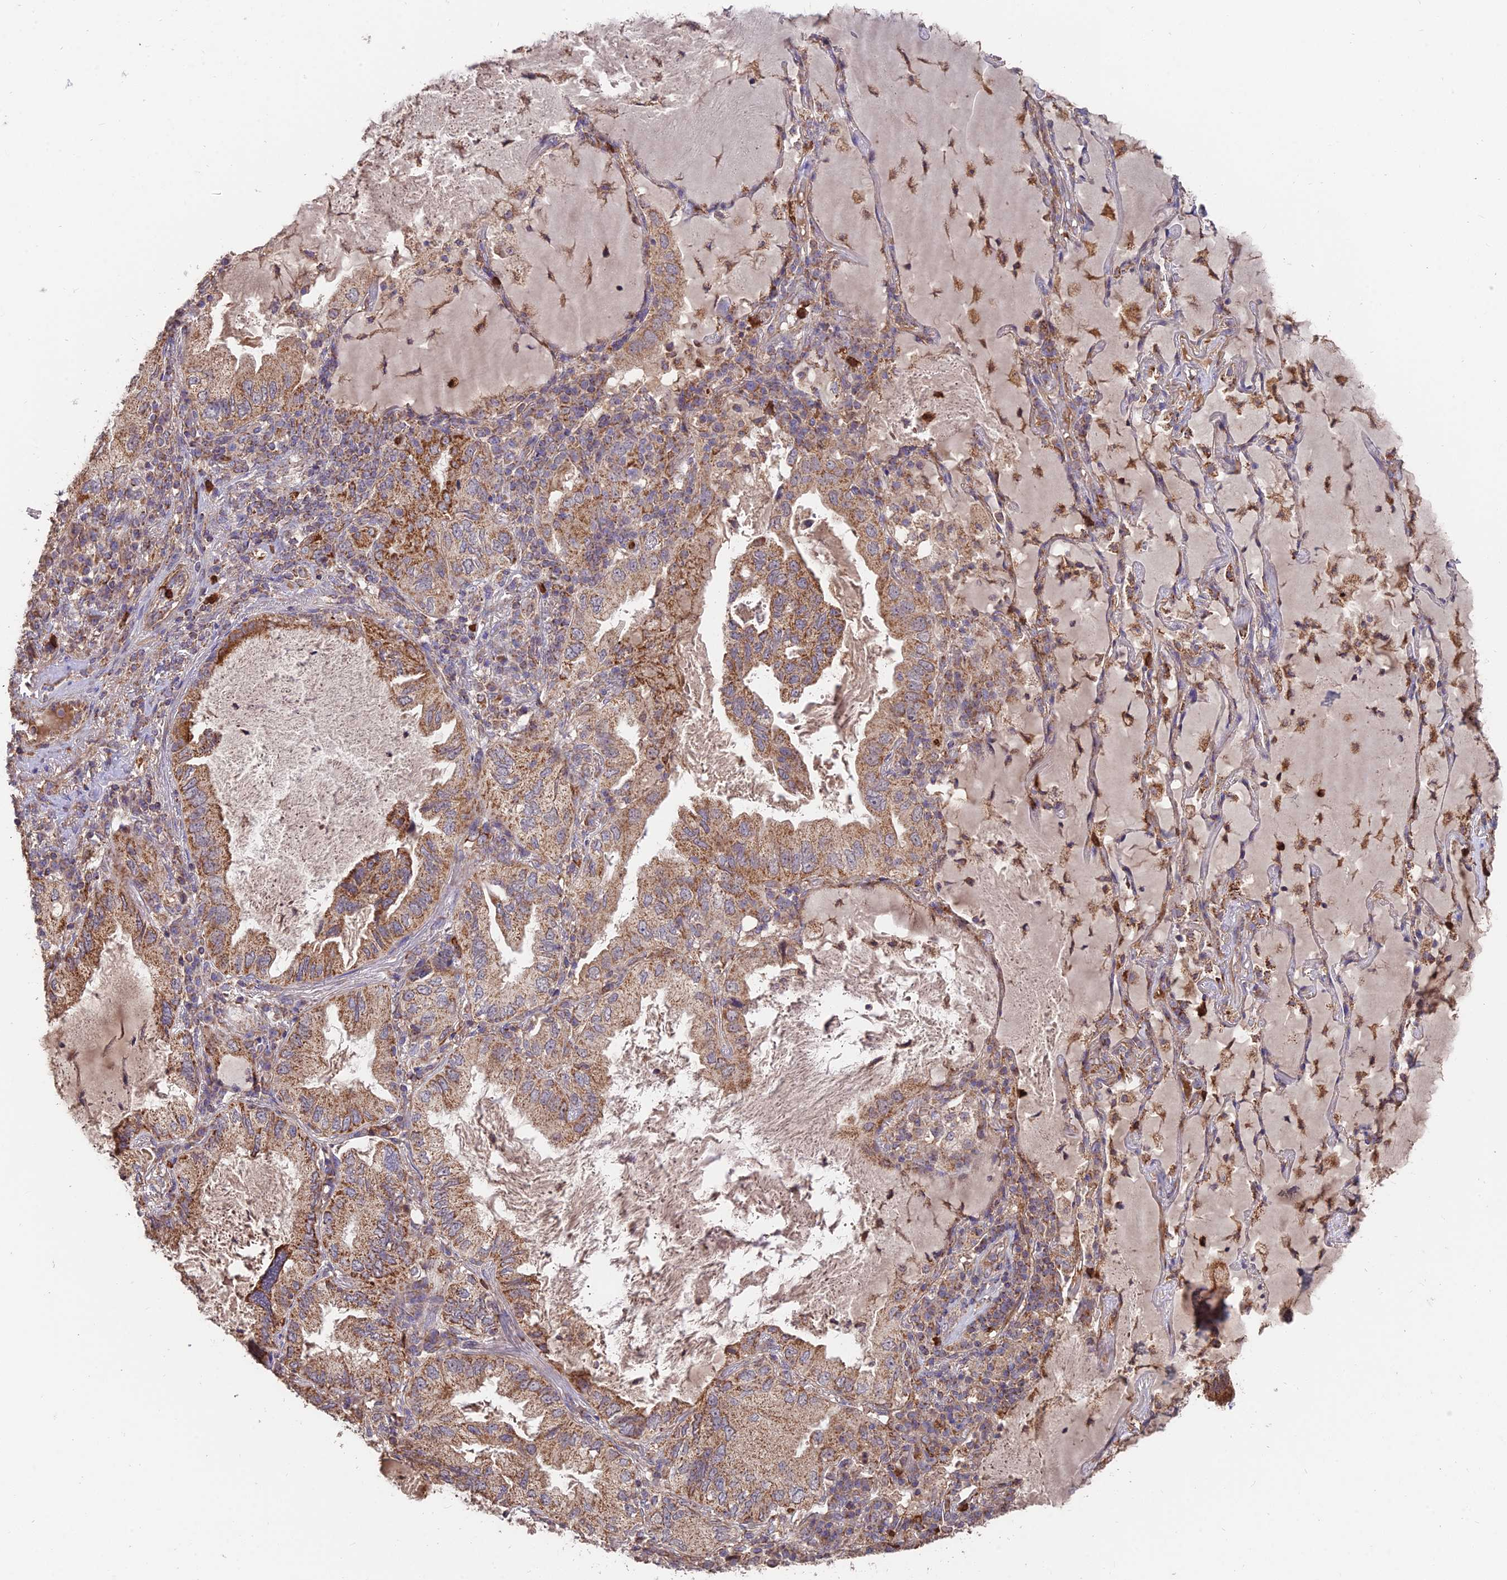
{"staining": {"intensity": "moderate", "quantity": ">75%", "location": "cytoplasmic/membranous"}, "tissue": "lung cancer", "cell_type": "Tumor cells", "image_type": "cancer", "snomed": [{"axis": "morphology", "description": "Adenocarcinoma, NOS"}, {"axis": "topography", "description": "Lung"}], "caption": "An image of lung cancer stained for a protein shows moderate cytoplasmic/membranous brown staining in tumor cells.", "gene": "IFT22", "patient": {"sex": "female", "age": 69}}